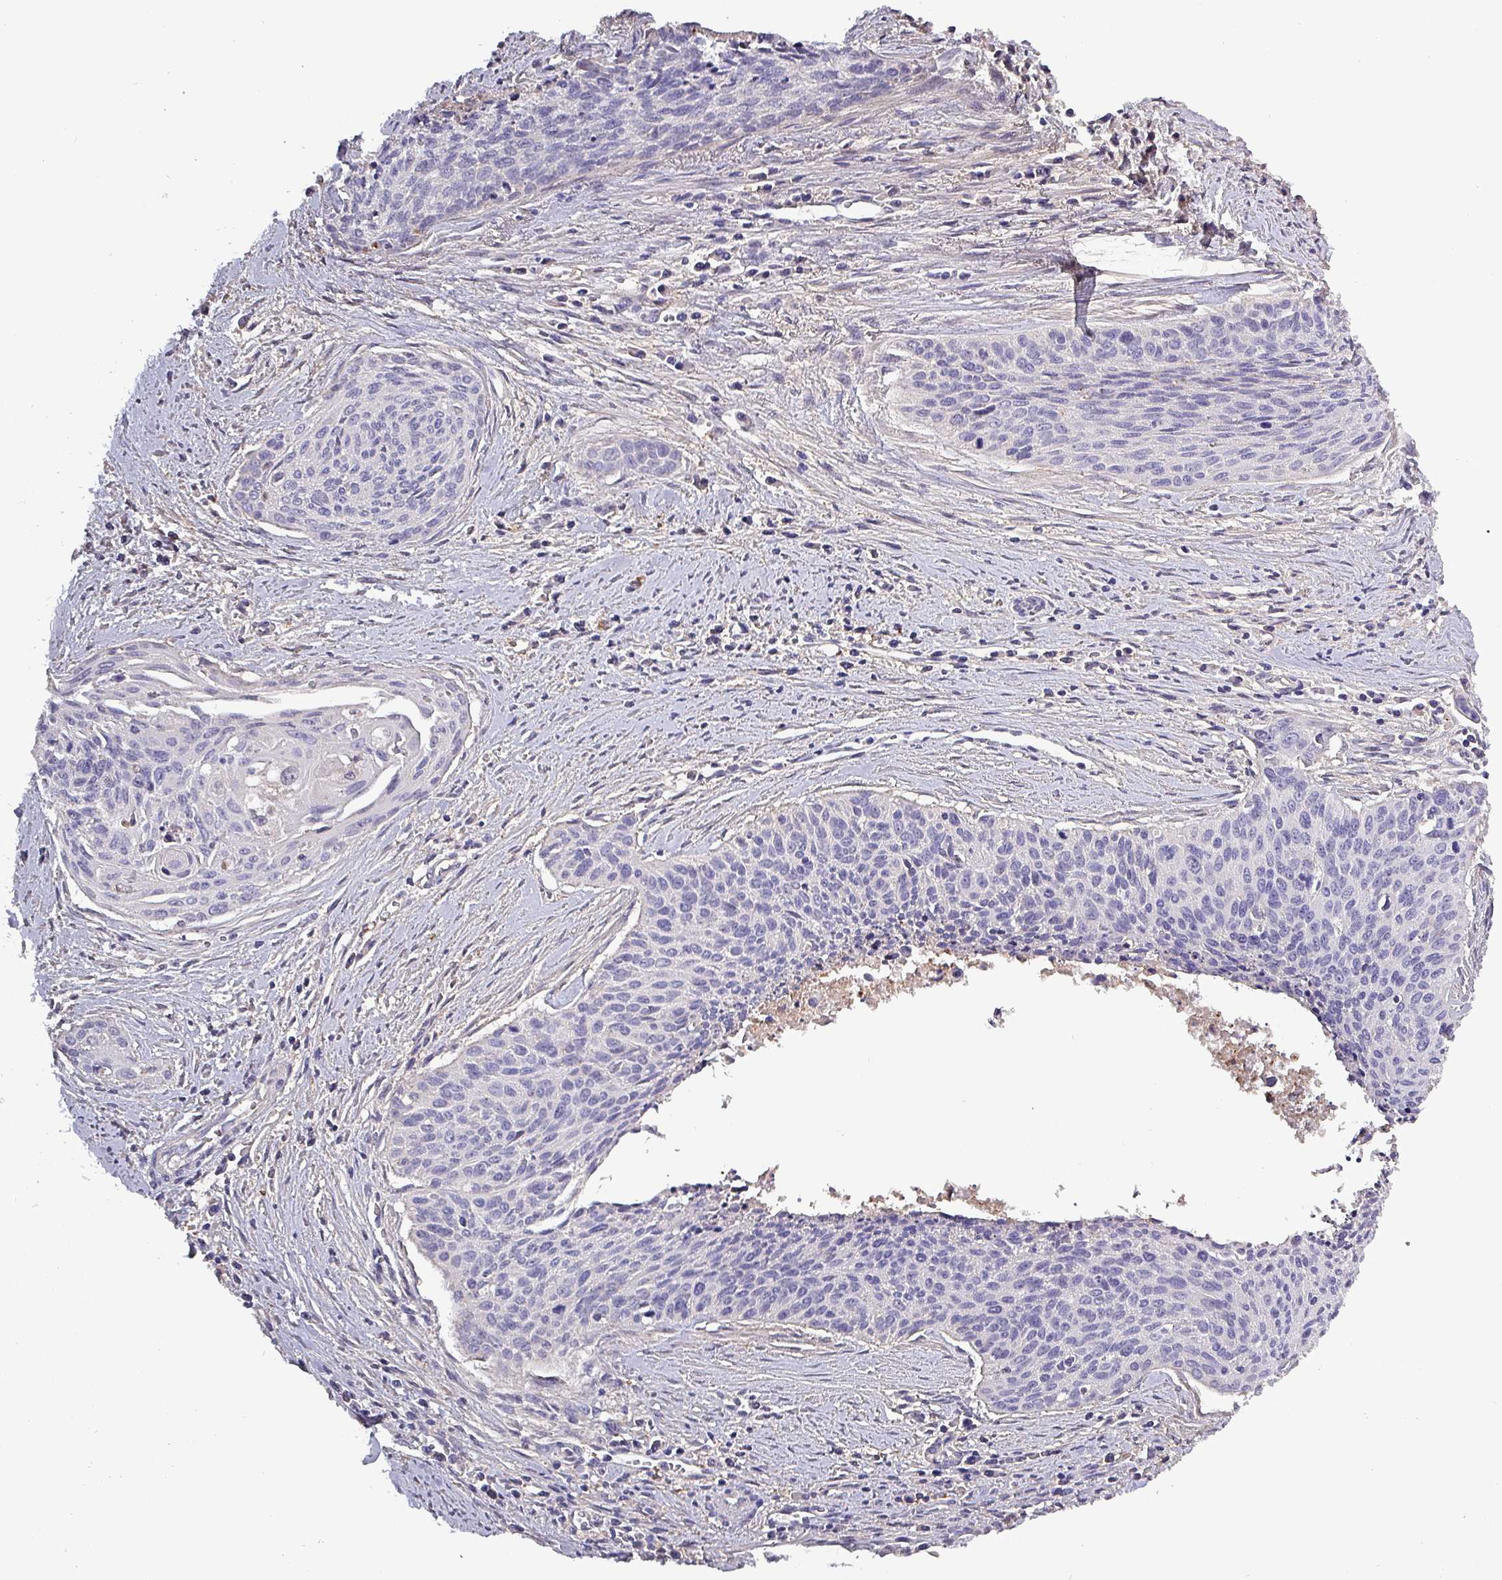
{"staining": {"intensity": "negative", "quantity": "none", "location": "none"}, "tissue": "cervical cancer", "cell_type": "Tumor cells", "image_type": "cancer", "snomed": [{"axis": "morphology", "description": "Squamous cell carcinoma, NOS"}, {"axis": "topography", "description": "Cervix"}], "caption": "The immunohistochemistry (IHC) histopathology image has no significant staining in tumor cells of cervical cancer (squamous cell carcinoma) tissue.", "gene": "HTRA4", "patient": {"sex": "female", "age": 55}}